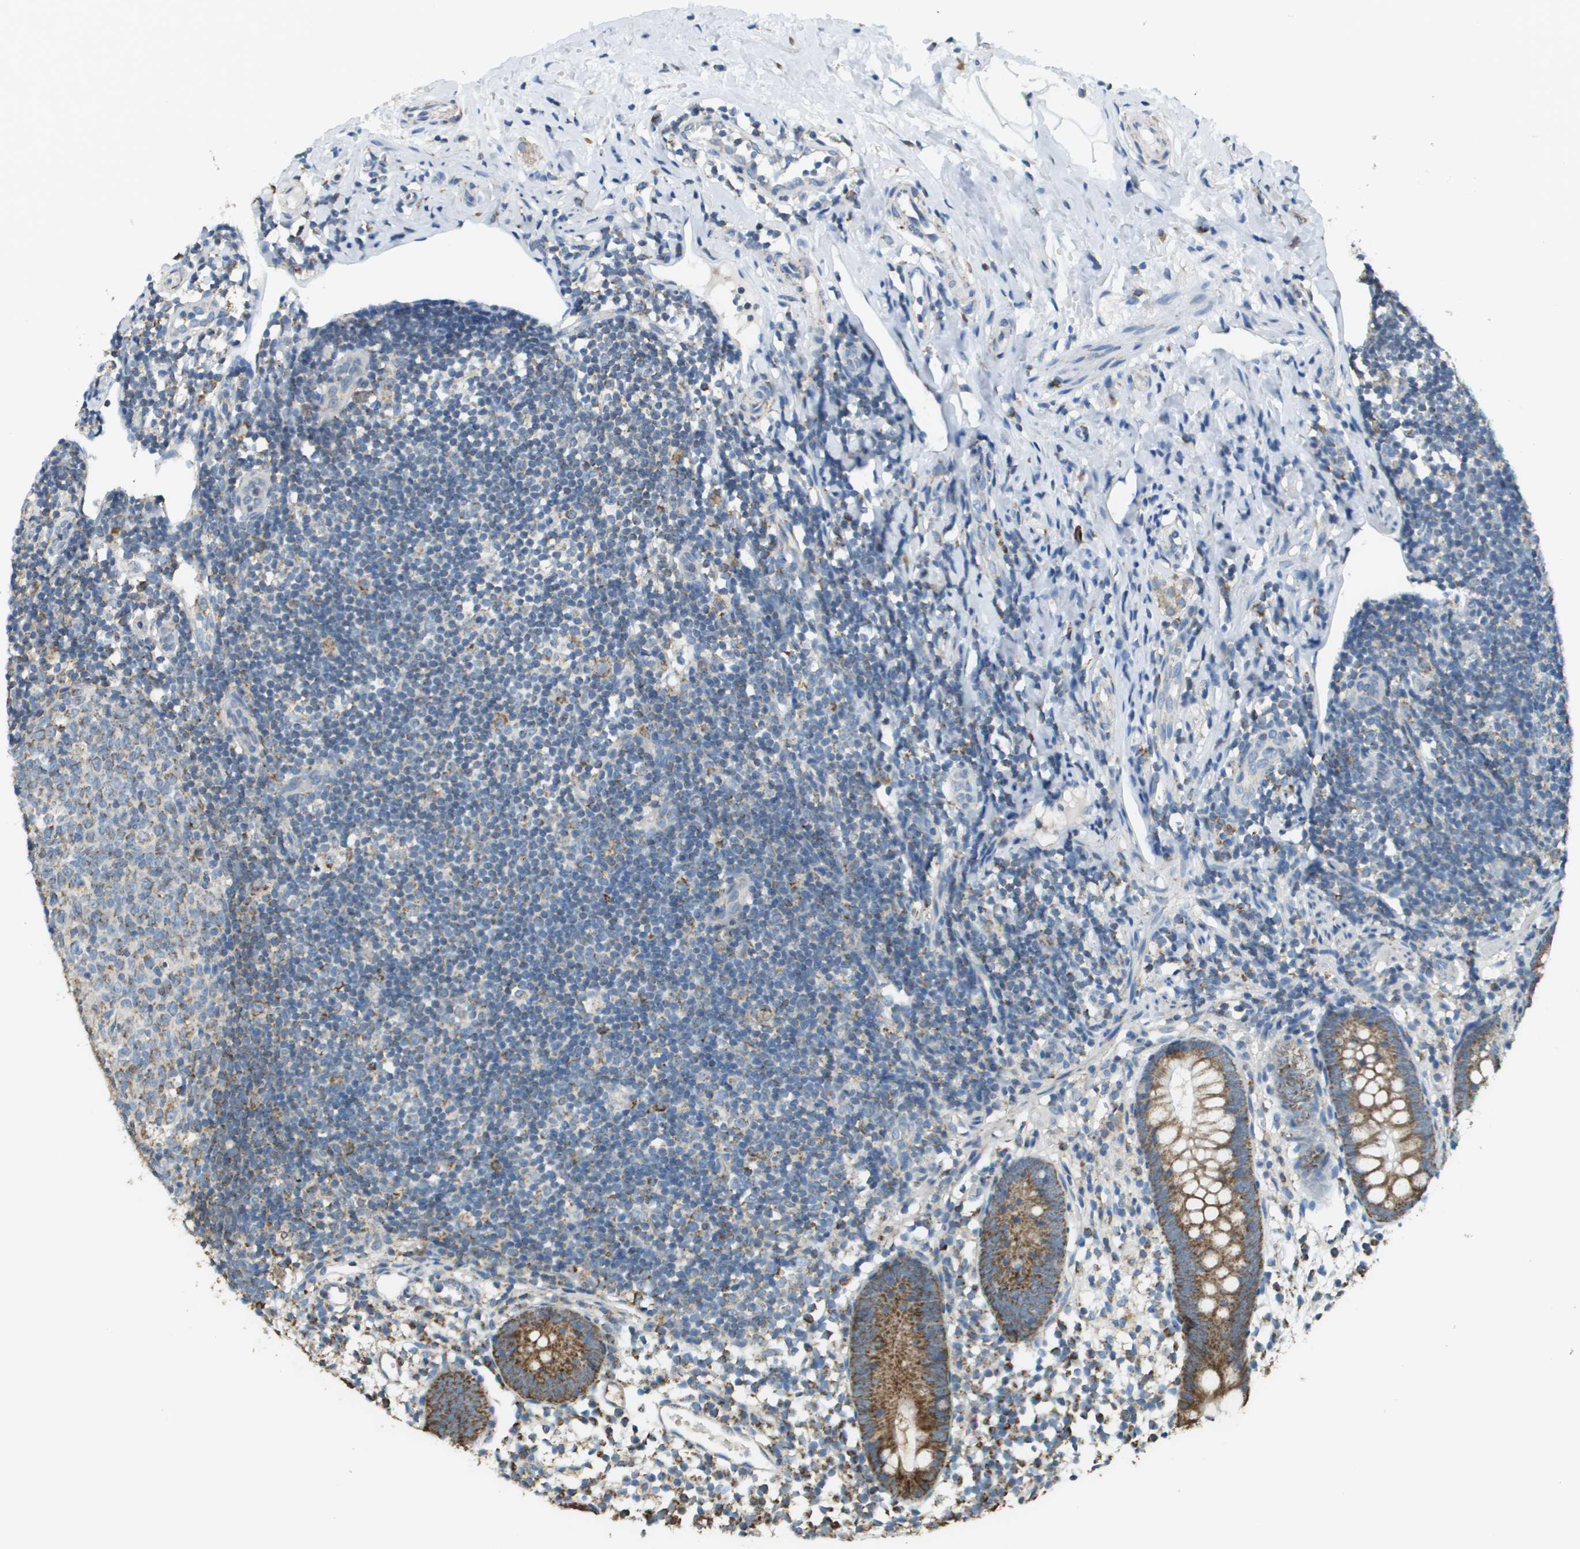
{"staining": {"intensity": "moderate", "quantity": ">75%", "location": "cytoplasmic/membranous"}, "tissue": "appendix", "cell_type": "Glandular cells", "image_type": "normal", "snomed": [{"axis": "morphology", "description": "Normal tissue, NOS"}, {"axis": "topography", "description": "Appendix"}], "caption": "Moderate cytoplasmic/membranous positivity is identified in about >75% of glandular cells in normal appendix.", "gene": "FH", "patient": {"sex": "female", "age": 20}}